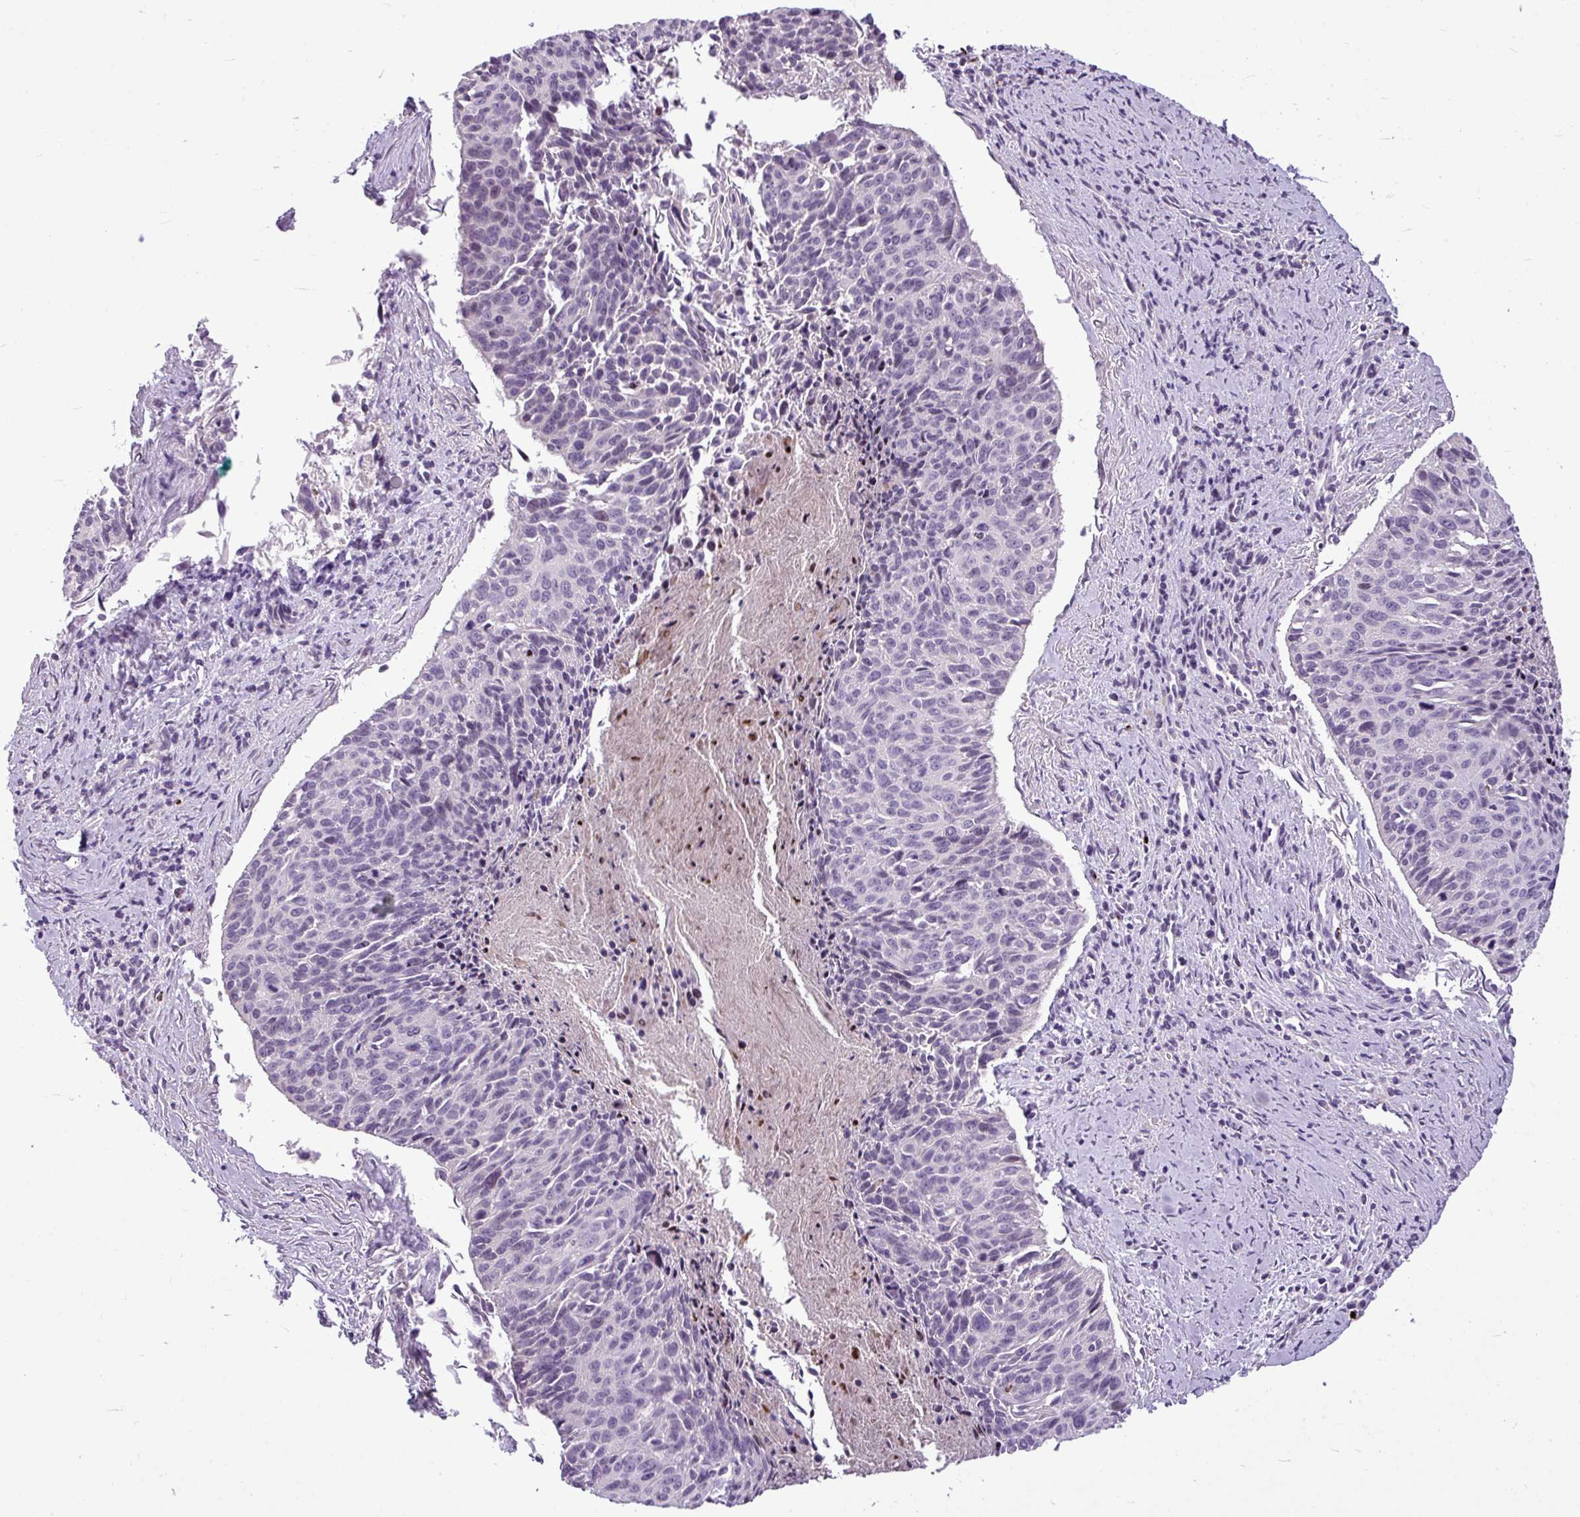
{"staining": {"intensity": "negative", "quantity": "none", "location": "none"}, "tissue": "cervical cancer", "cell_type": "Tumor cells", "image_type": "cancer", "snomed": [{"axis": "morphology", "description": "Squamous cell carcinoma, NOS"}, {"axis": "topography", "description": "Cervix"}], "caption": "There is no significant staining in tumor cells of cervical cancer (squamous cell carcinoma).", "gene": "IL17A", "patient": {"sex": "female", "age": 55}}